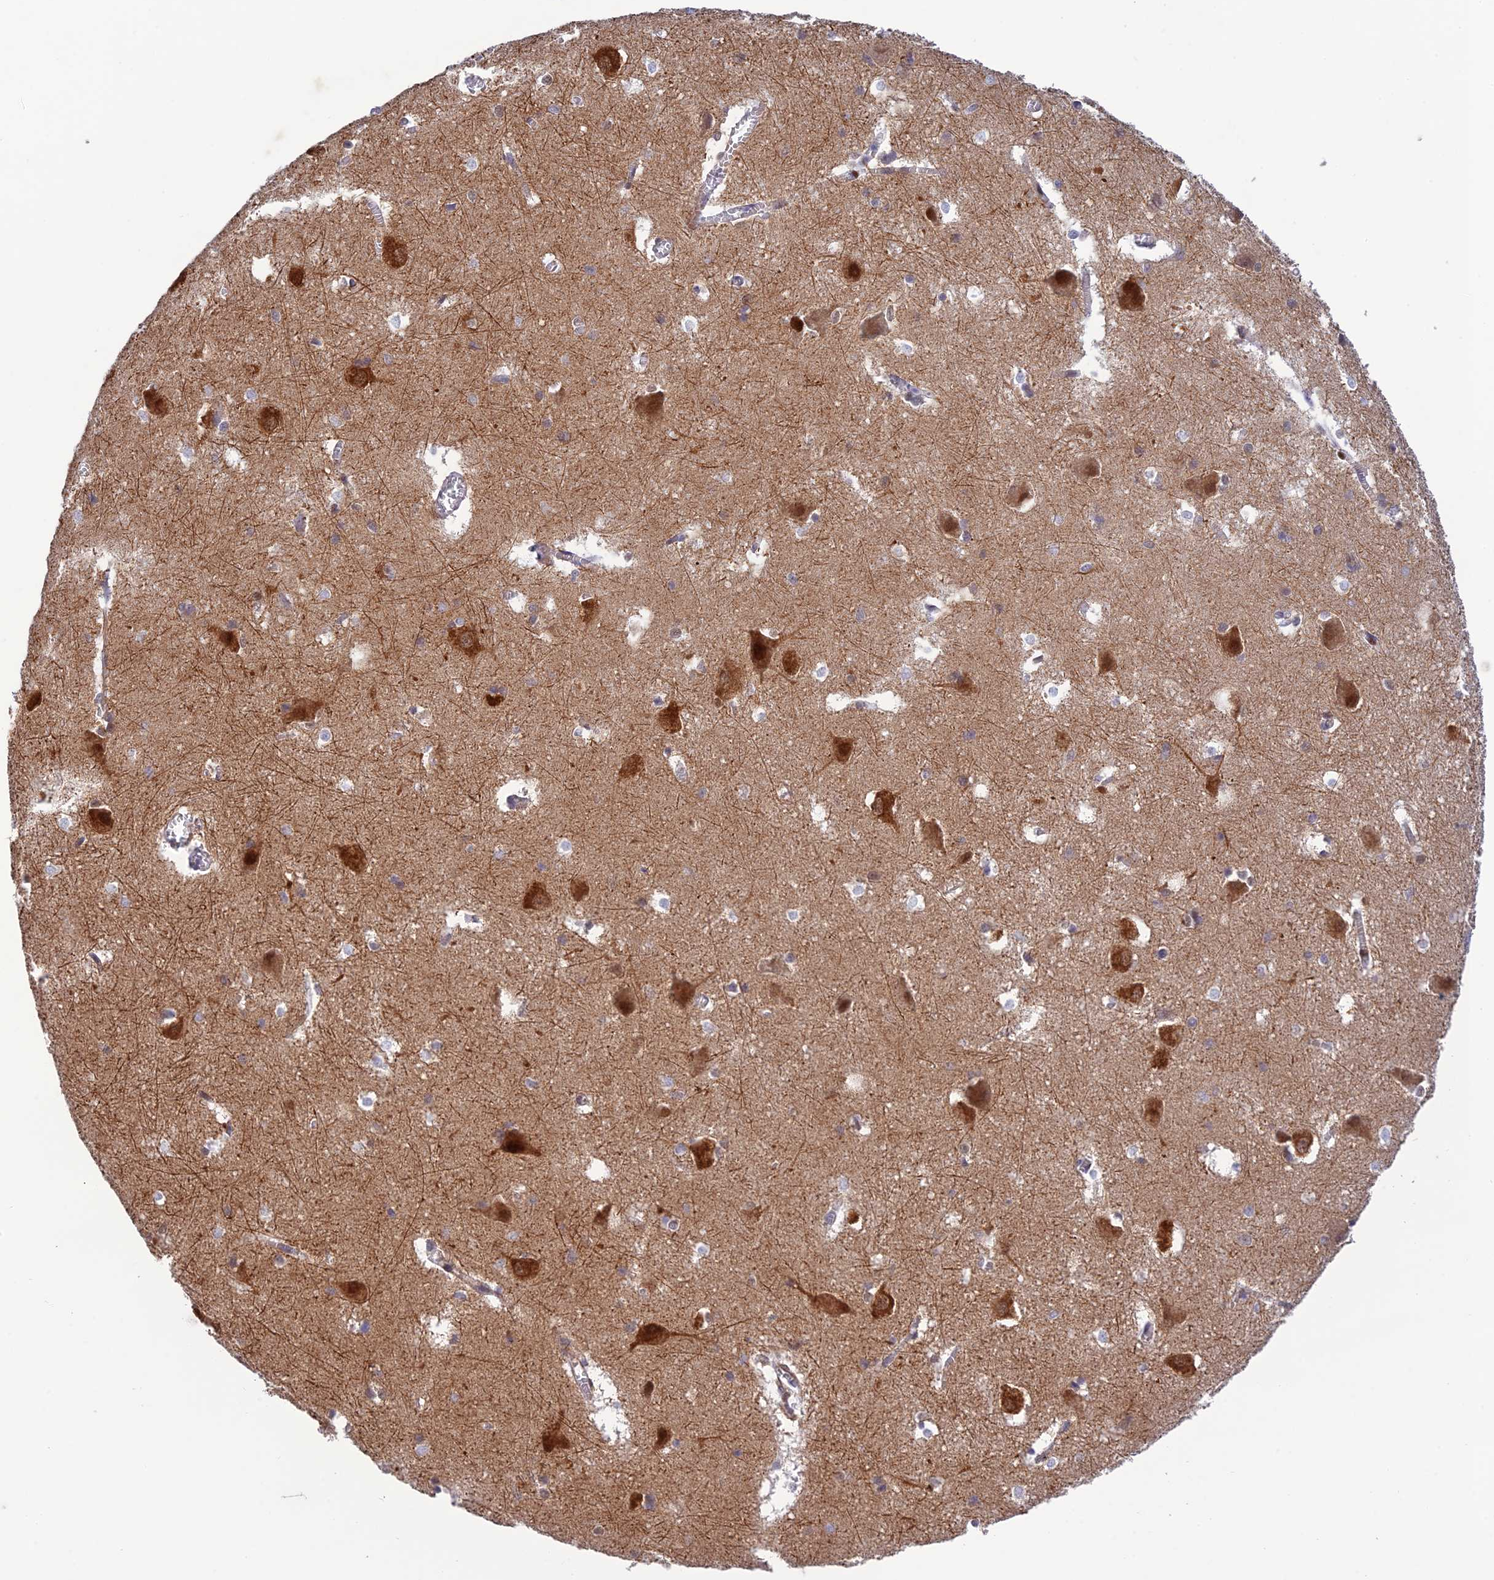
{"staining": {"intensity": "weak", "quantity": "<25%", "location": "cytoplasmic/membranous"}, "tissue": "caudate", "cell_type": "Glial cells", "image_type": "normal", "snomed": [{"axis": "morphology", "description": "Normal tissue, NOS"}, {"axis": "topography", "description": "Lateral ventricle wall"}], "caption": "Immunohistochemistry histopathology image of benign caudate: human caudate stained with DAB (3,3'-diaminobenzidine) reveals no significant protein expression in glial cells. (DAB (3,3'-diaminobenzidine) immunohistochemistry (IHC), high magnification).", "gene": "WDR55", "patient": {"sex": "male", "age": 37}}